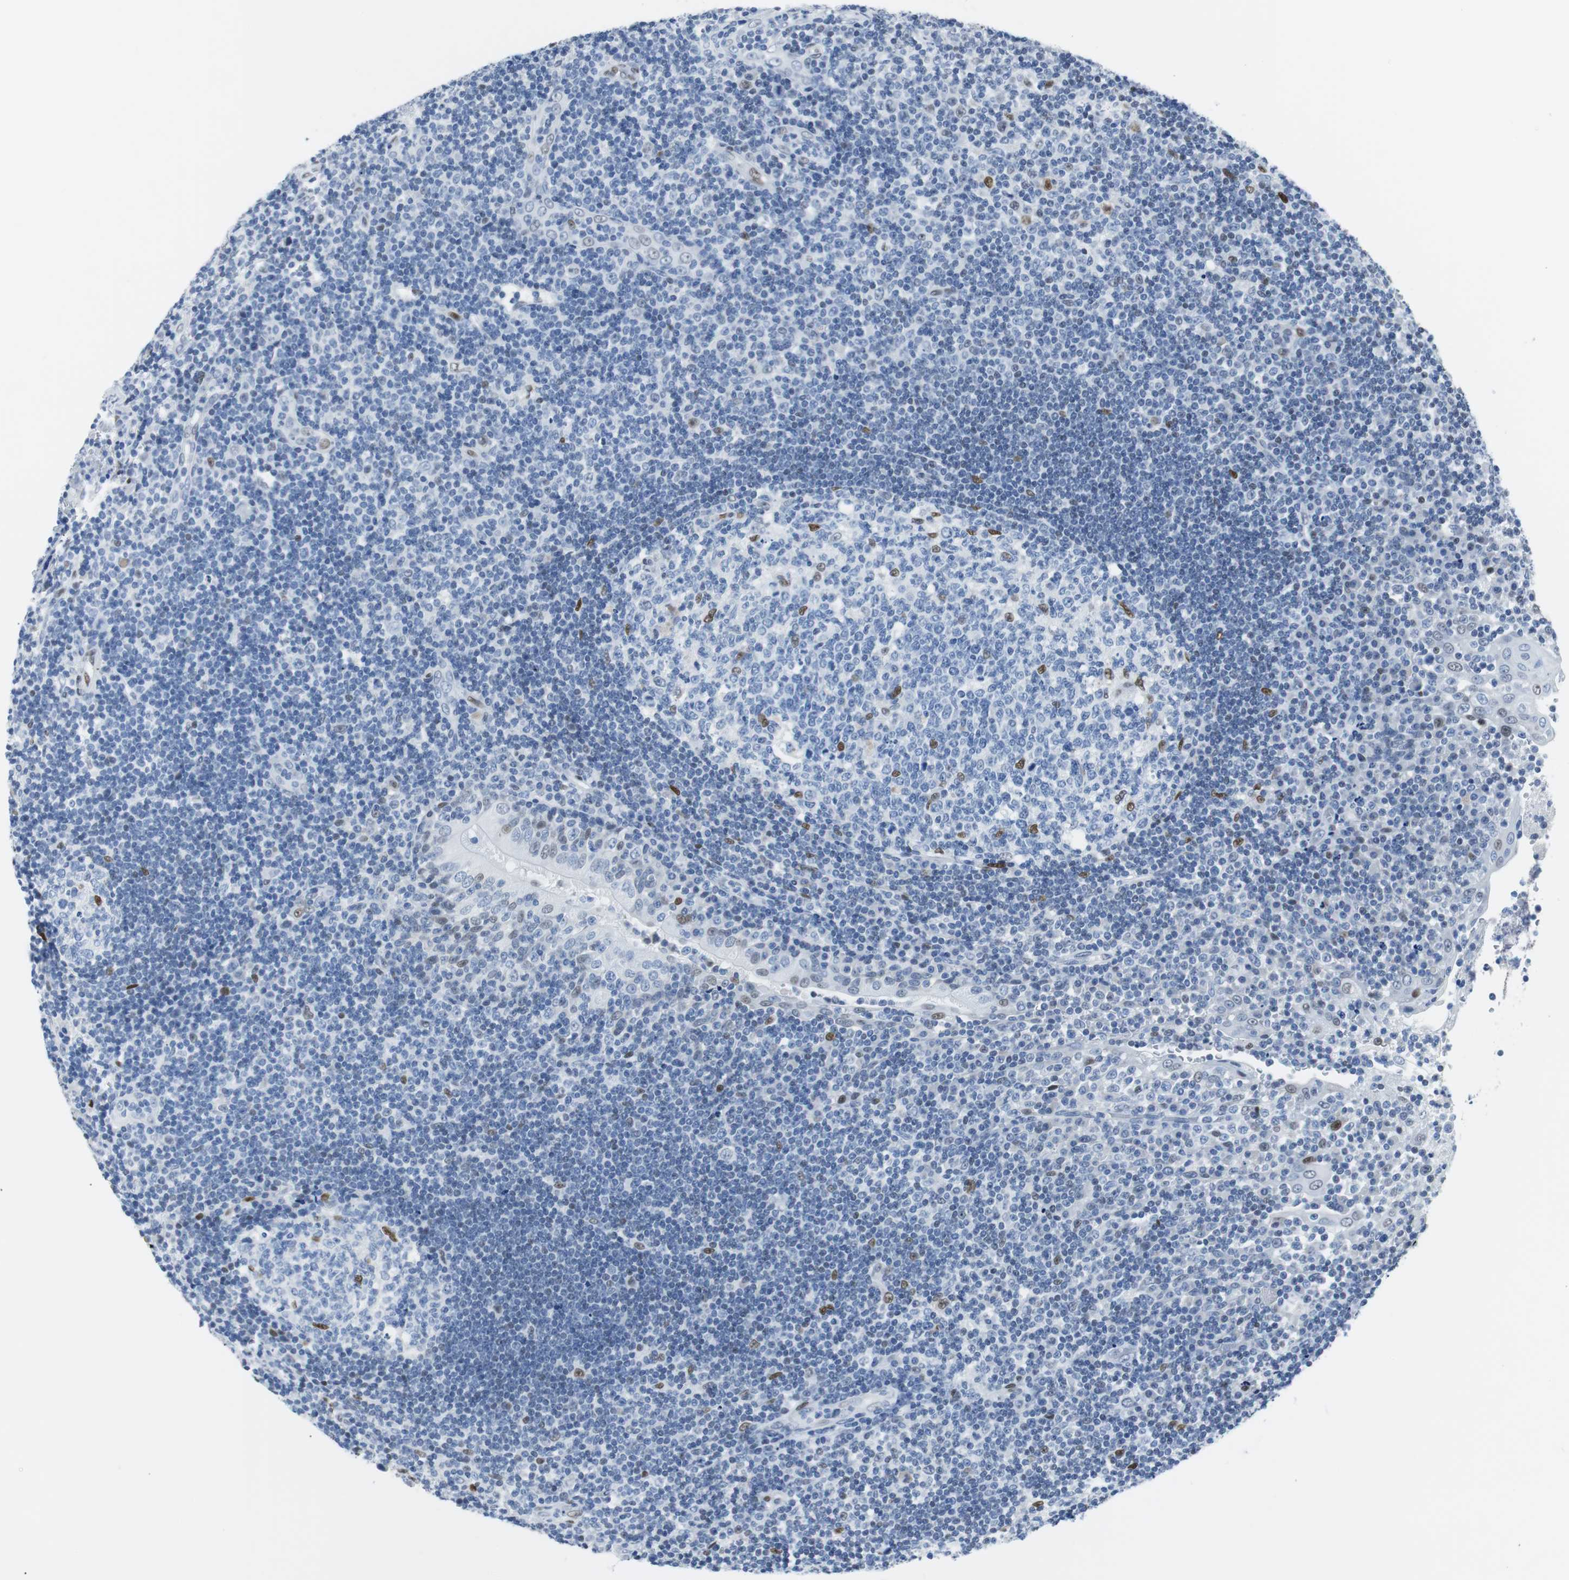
{"staining": {"intensity": "moderate", "quantity": "<25%", "location": "nuclear"}, "tissue": "tonsil", "cell_type": "Germinal center cells", "image_type": "normal", "snomed": [{"axis": "morphology", "description": "Normal tissue, NOS"}, {"axis": "topography", "description": "Tonsil"}], "caption": "Protein analysis of normal tonsil reveals moderate nuclear positivity in approximately <25% of germinal center cells. (Brightfield microscopy of DAB IHC at high magnification).", "gene": "JUN", "patient": {"sex": "female", "age": 40}}